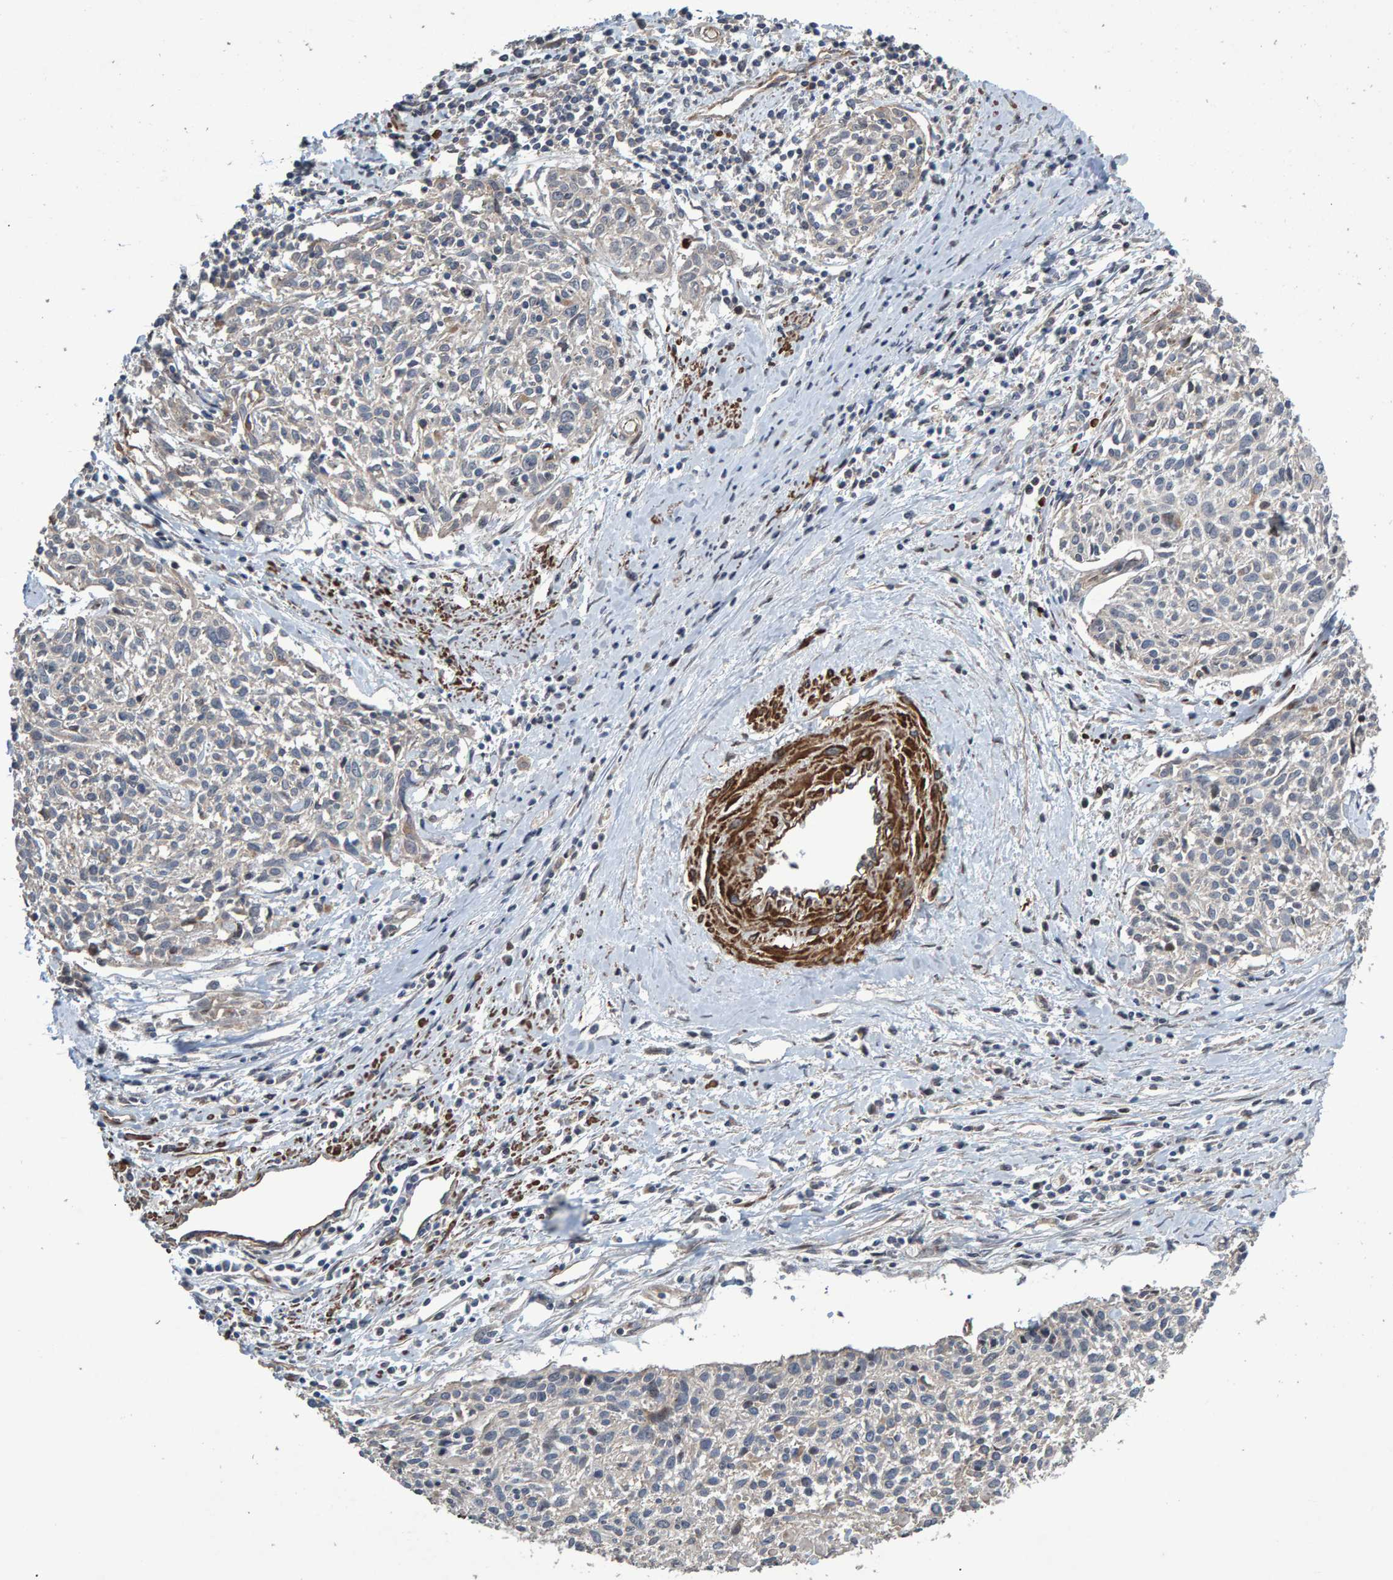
{"staining": {"intensity": "negative", "quantity": "none", "location": "none"}, "tissue": "cervical cancer", "cell_type": "Tumor cells", "image_type": "cancer", "snomed": [{"axis": "morphology", "description": "Squamous cell carcinoma, NOS"}, {"axis": "topography", "description": "Cervix"}], "caption": "There is no significant expression in tumor cells of cervical cancer (squamous cell carcinoma).", "gene": "SLIT2", "patient": {"sex": "female", "age": 51}}